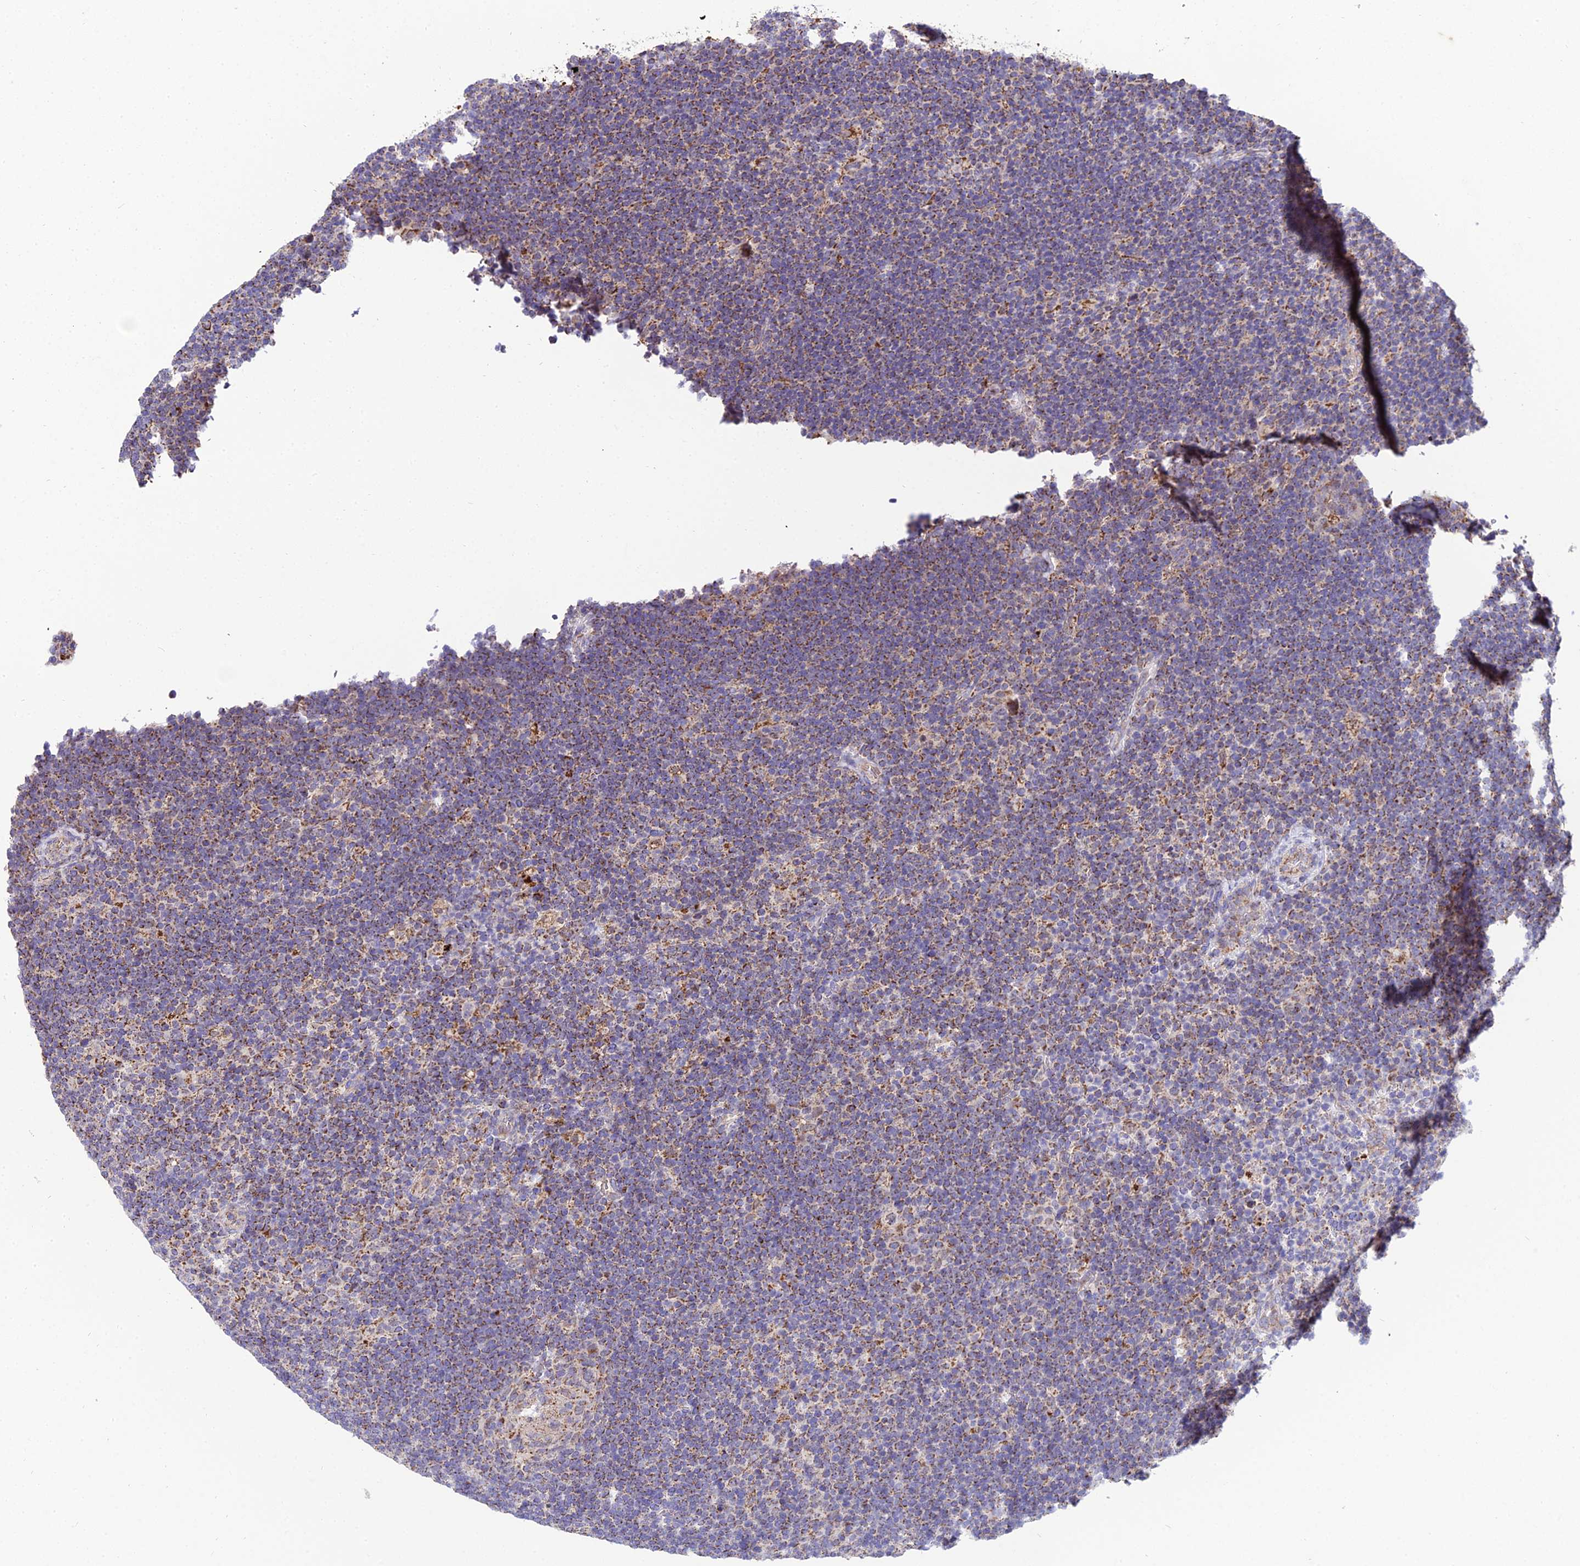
{"staining": {"intensity": "moderate", "quantity": "25%-75%", "location": "cytoplasmic/membranous"}, "tissue": "lymphoma", "cell_type": "Tumor cells", "image_type": "cancer", "snomed": [{"axis": "morphology", "description": "Hodgkin's disease, NOS"}, {"axis": "topography", "description": "Lymph node"}], "caption": "The immunohistochemical stain labels moderate cytoplasmic/membranous positivity in tumor cells of Hodgkin's disease tissue. (Stains: DAB in brown, nuclei in blue, Microscopy: brightfield microscopy at high magnification).", "gene": "PSMD2", "patient": {"sex": "female", "age": 57}}